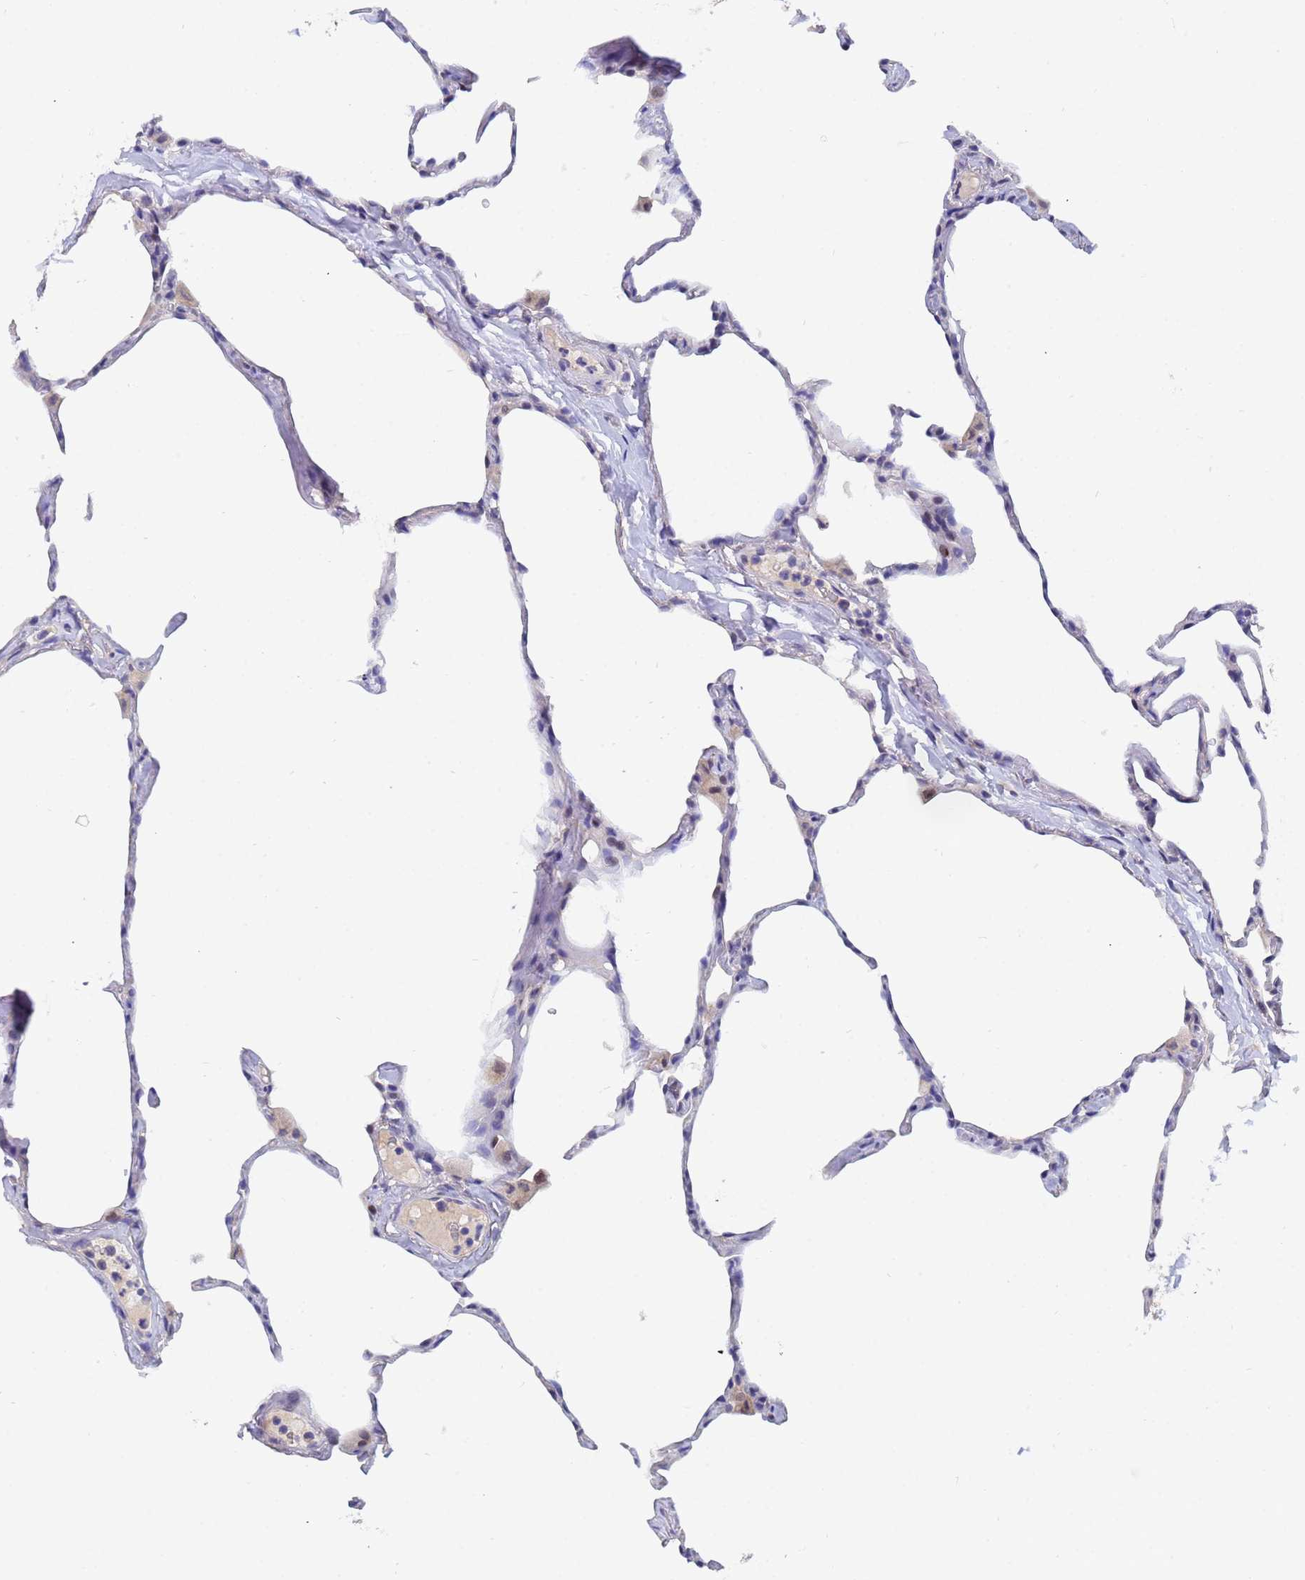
{"staining": {"intensity": "negative", "quantity": "none", "location": "none"}, "tissue": "lung", "cell_type": "Alveolar cells", "image_type": "normal", "snomed": [{"axis": "morphology", "description": "Normal tissue, NOS"}, {"axis": "topography", "description": "Lung"}], "caption": "The image reveals no significant staining in alveolar cells of lung.", "gene": "IHO1", "patient": {"sex": "male", "age": 65}}